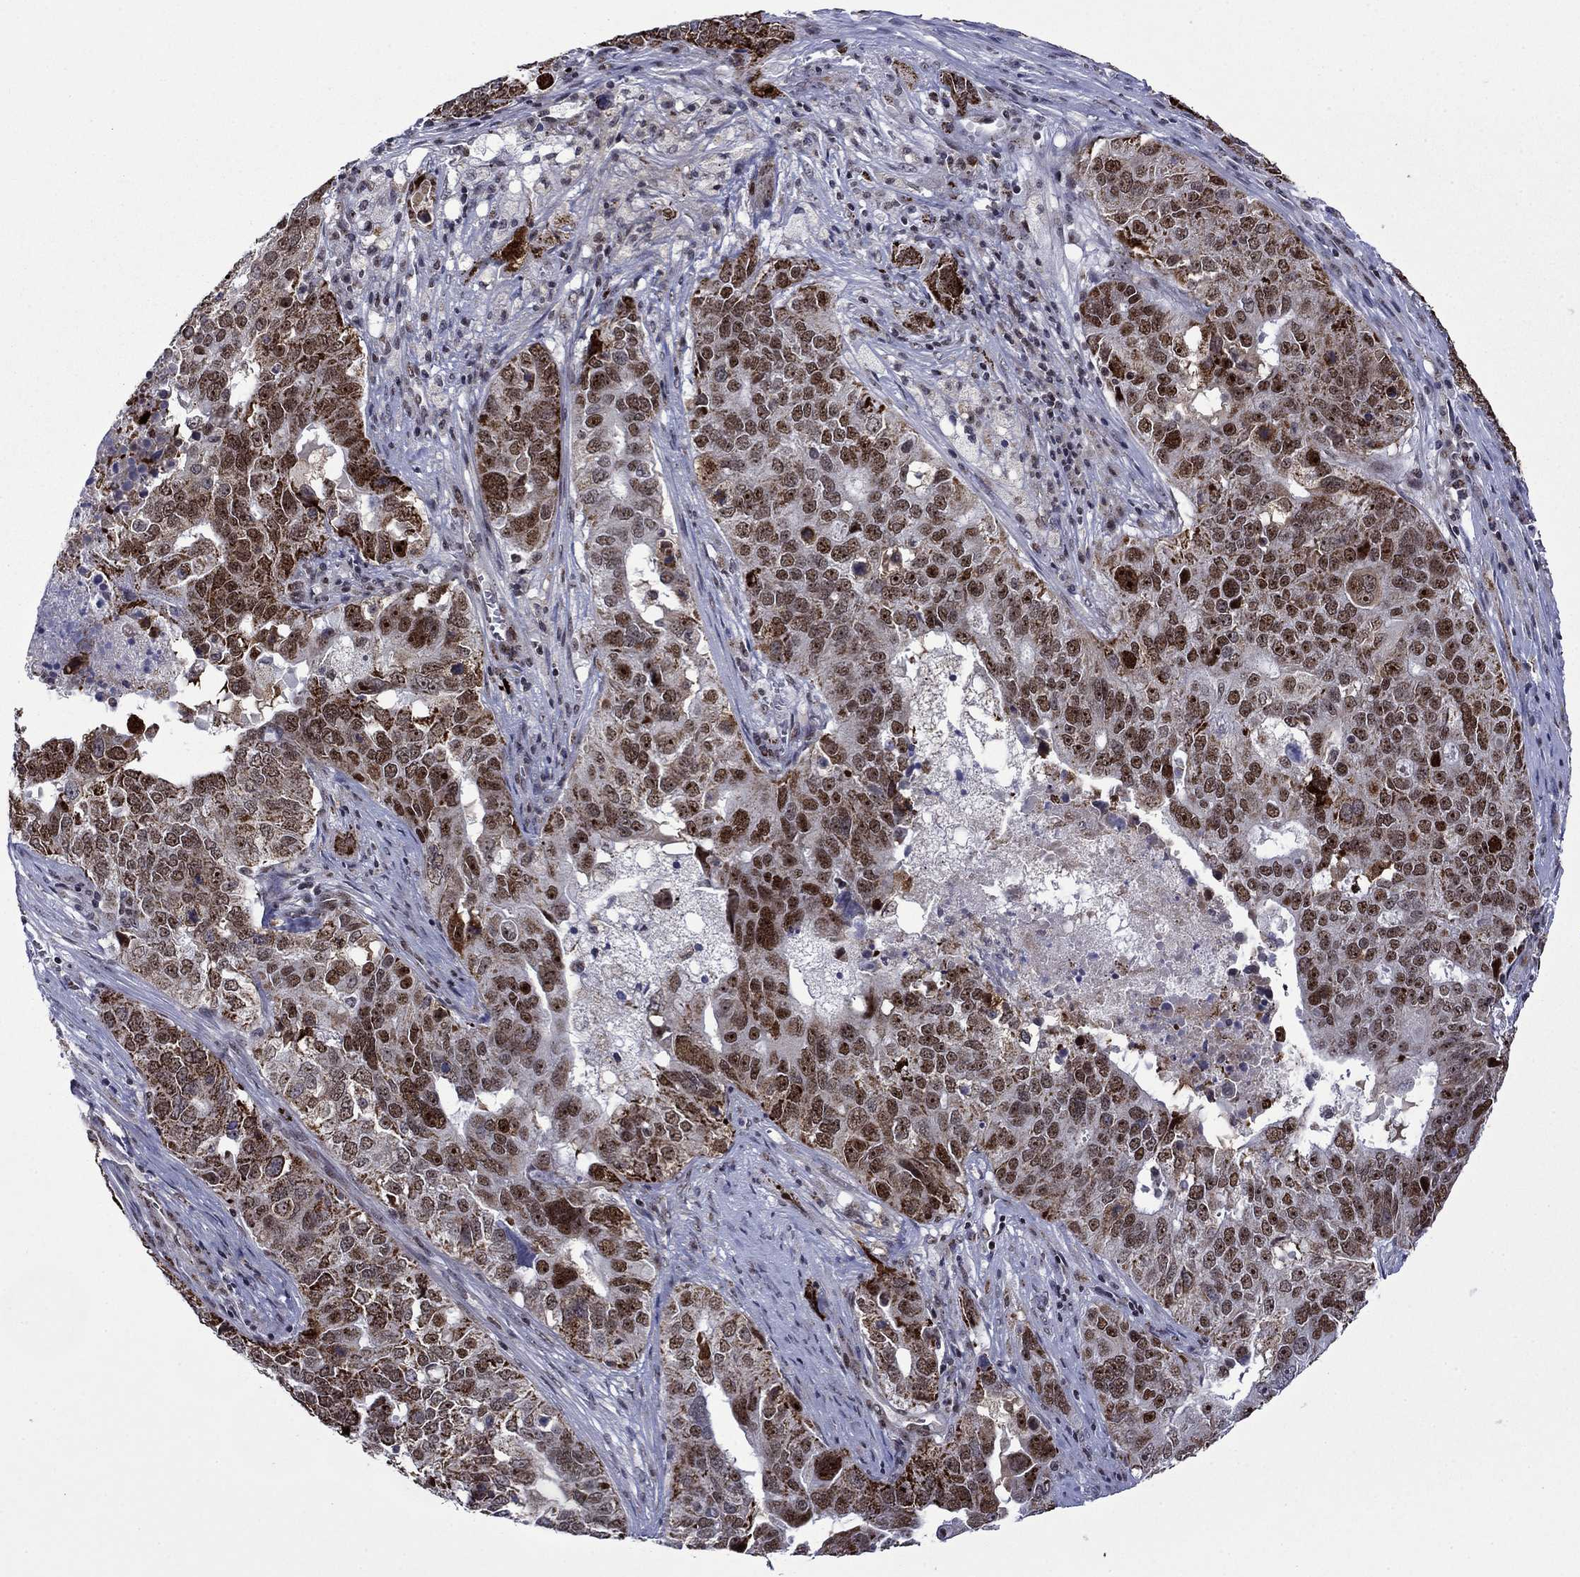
{"staining": {"intensity": "strong", "quantity": "<25%", "location": "cytoplasmic/membranous,nuclear"}, "tissue": "ovarian cancer", "cell_type": "Tumor cells", "image_type": "cancer", "snomed": [{"axis": "morphology", "description": "Carcinoma, endometroid"}, {"axis": "topography", "description": "Soft tissue"}, {"axis": "topography", "description": "Ovary"}], "caption": "The immunohistochemical stain highlights strong cytoplasmic/membranous and nuclear positivity in tumor cells of ovarian cancer tissue. (brown staining indicates protein expression, while blue staining denotes nuclei).", "gene": "SURF2", "patient": {"sex": "female", "age": 52}}